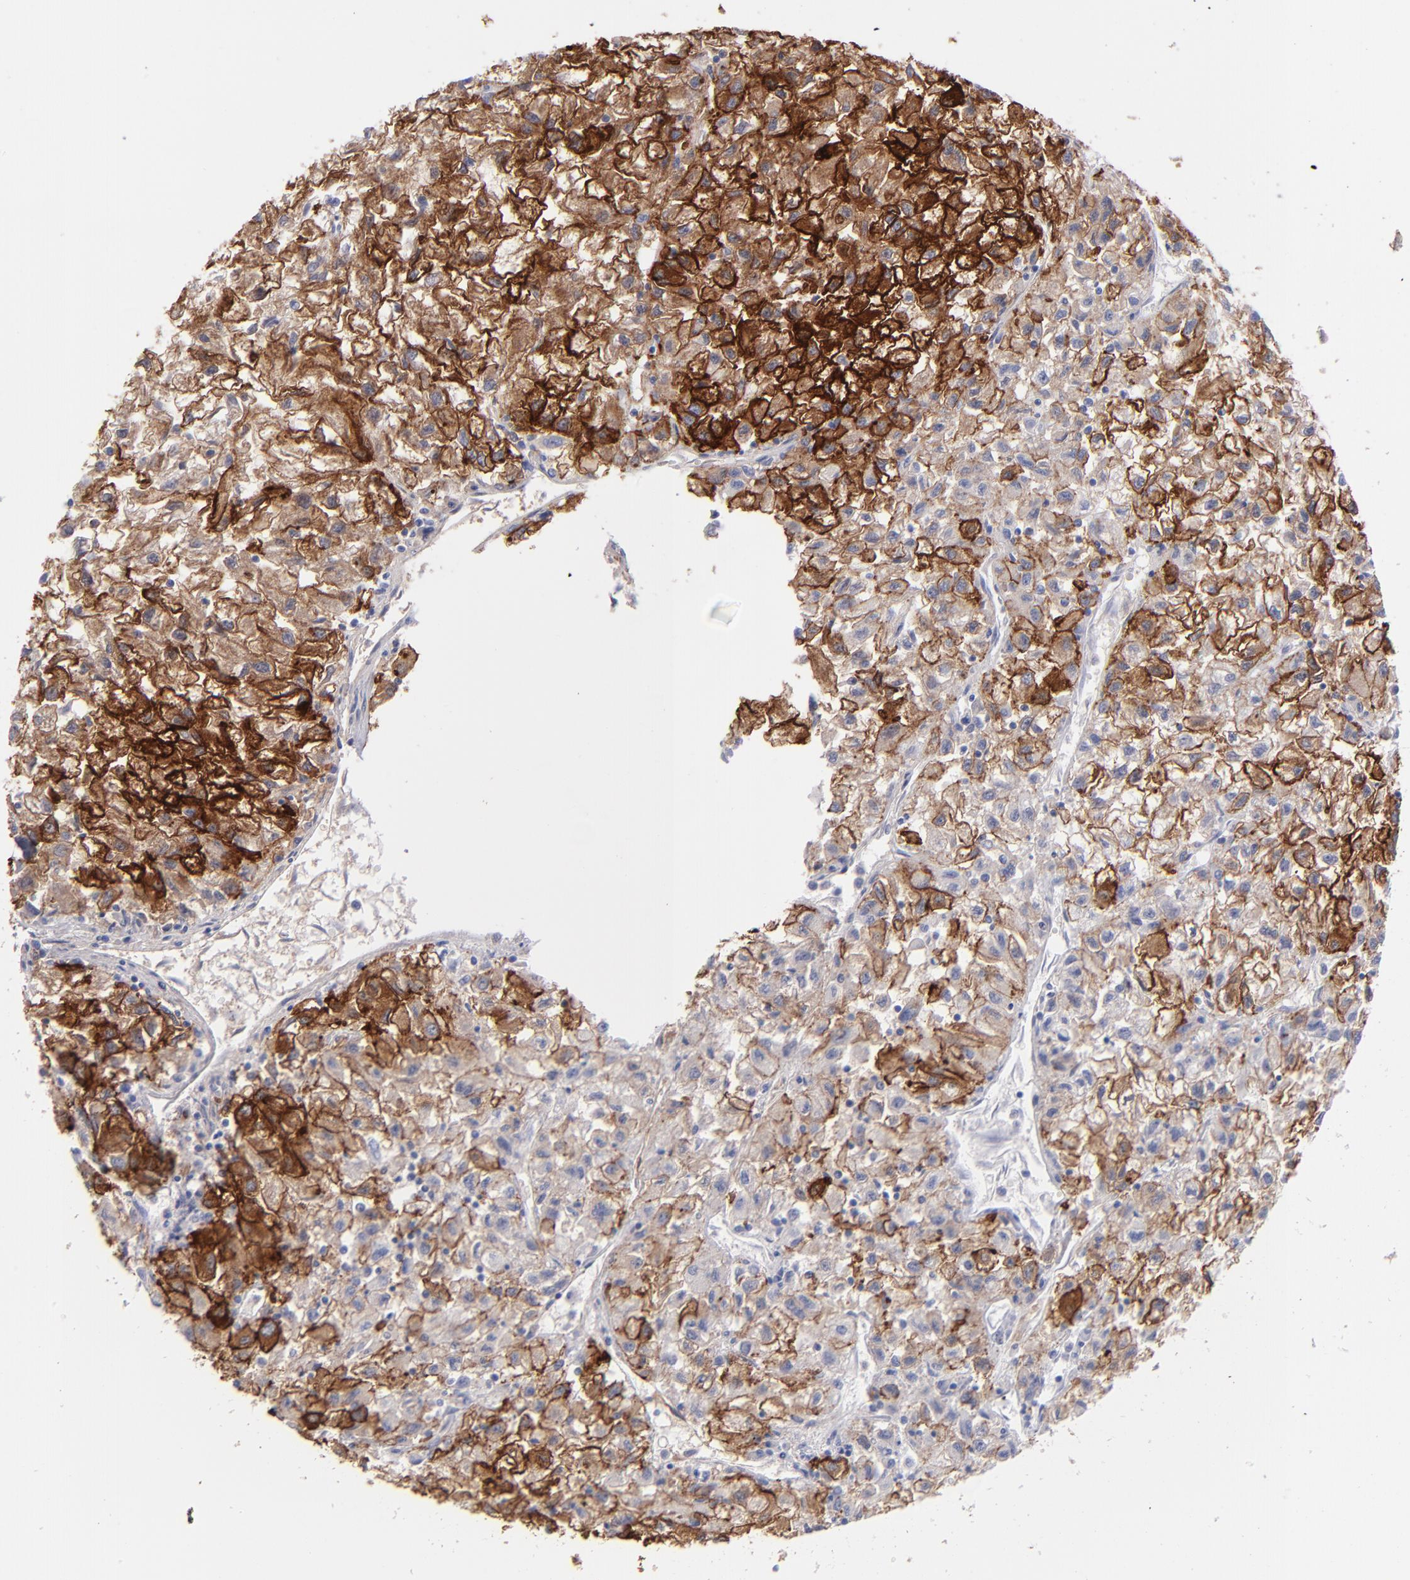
{"staining": {"intensity": "strong", "quantity": ">75%", "location": "cytoplasmic/membranous"}, "tissue": "renal cancer", "cell_type": "Tumor cells", "image_type": "cancer", "snomed": [{"axis": "morphology", "description": "Adenocarcinoma, NOS"}, {"axis": "topography", "description": "Kidney"}], "caption": "The image exhibits a brown stain indicating the presence of a protein in the cytoplasmic/membranous of tumor cells in renal adenocarcinoma. The protein is stained brown, and the nuclei are stained in blue (DAB (3,3'-diaminobenzidine) IHC with brightfield microscopy, high magnification).", "gene": "AHNAK2", "patient": {"sex": "male", "age": 59}}